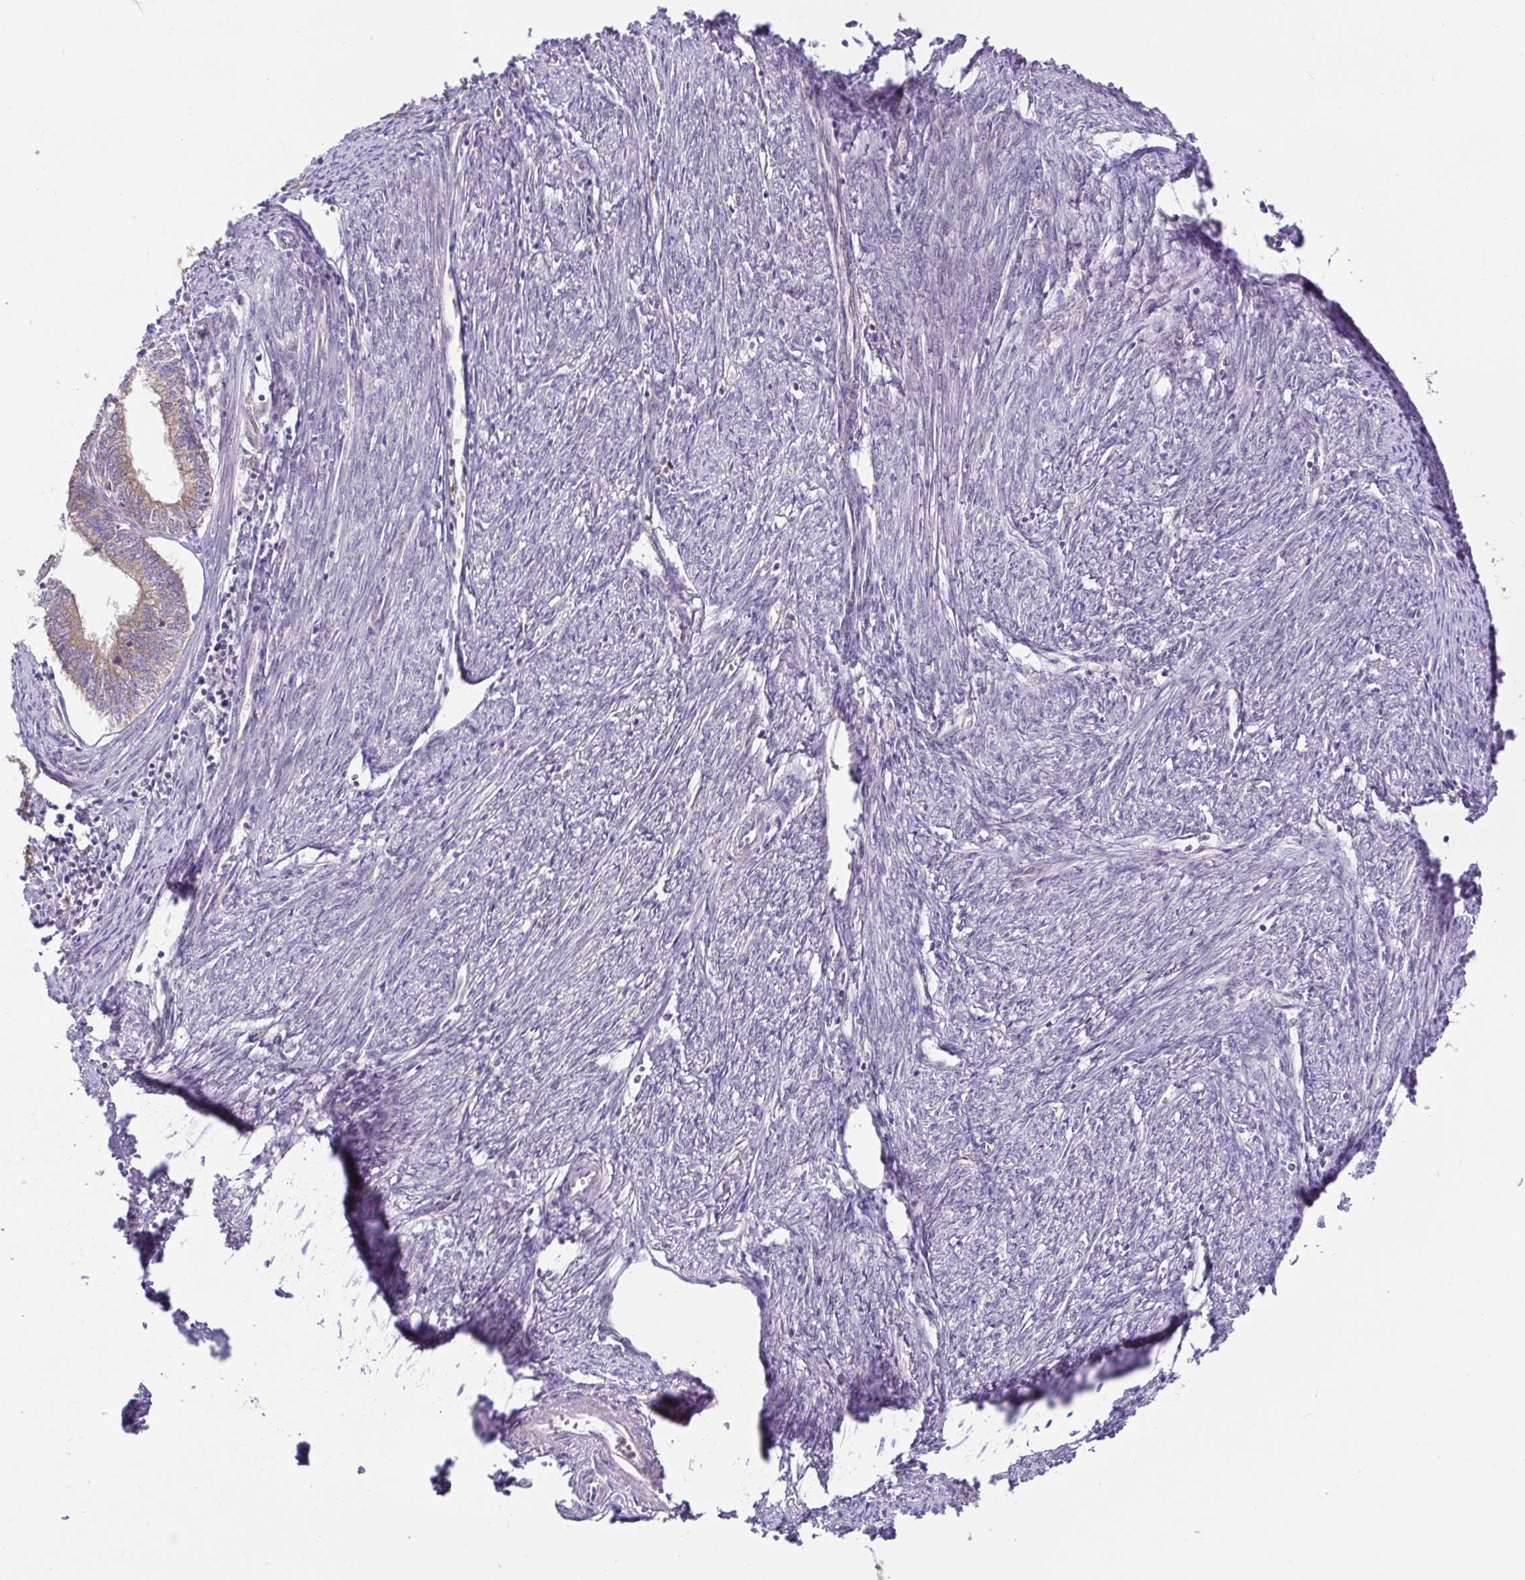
{"staining": {"intensity": "moderate", "quantity": ">75%", "location": "cytoplasmic/membranous"}, "tissue": "endometrial cancer", "cell_type": "Tumor cells", "image_type": "cancer", "snomed": [{"axis": "morphology", "description": "Adenocarcinoma, NOS"}, {"axis": "topography", "description": "Endometrium"}], "caption": "Immunohistochemical staining of endometrial adenocarcinoma shows medium levels of moderate cytoplasmic/membranous expression in about >75% of tumor cells.", "gene": "ELP1", "patient": {"sex": "female", "age": 61}}